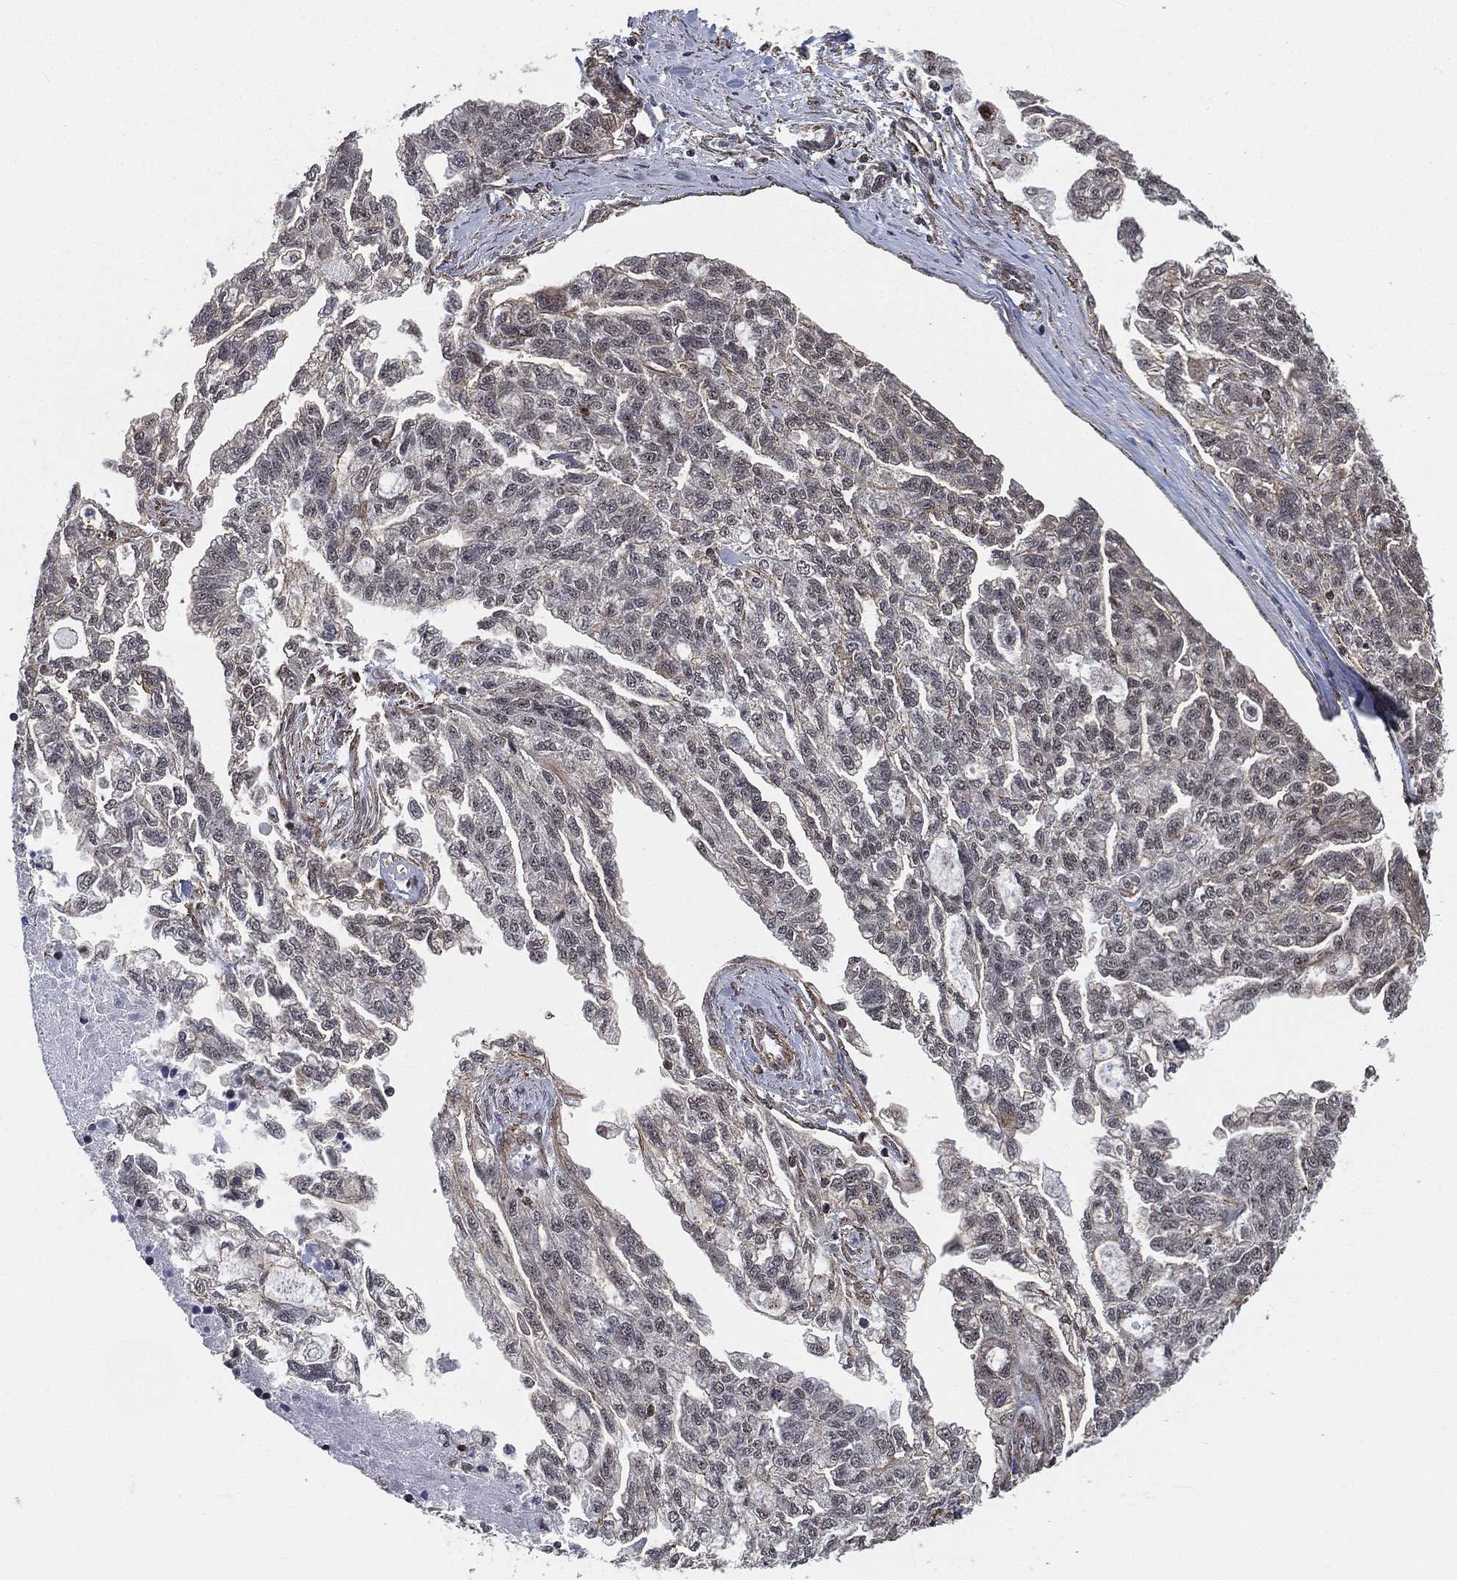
{"staining": {"intensity": "negative", "quantity": "none", "location": "none"}, "tissue": "ovarian cancer", "cell_type": "Tumor cells", "image_type": "cancer", "snomed": [{"axis": "morphology", "description": "Cystadenocarcinoma, serous, NOS"}, {"axis": "topography", "description": "Ovary"}], "caption": "Ovarian serous cystadenocarcinoma was stained to show a protein in brown. There is no significant staining in tumor cells.", "gene": "RSRC2", "patient": {"sex": "female", "age": 51}}